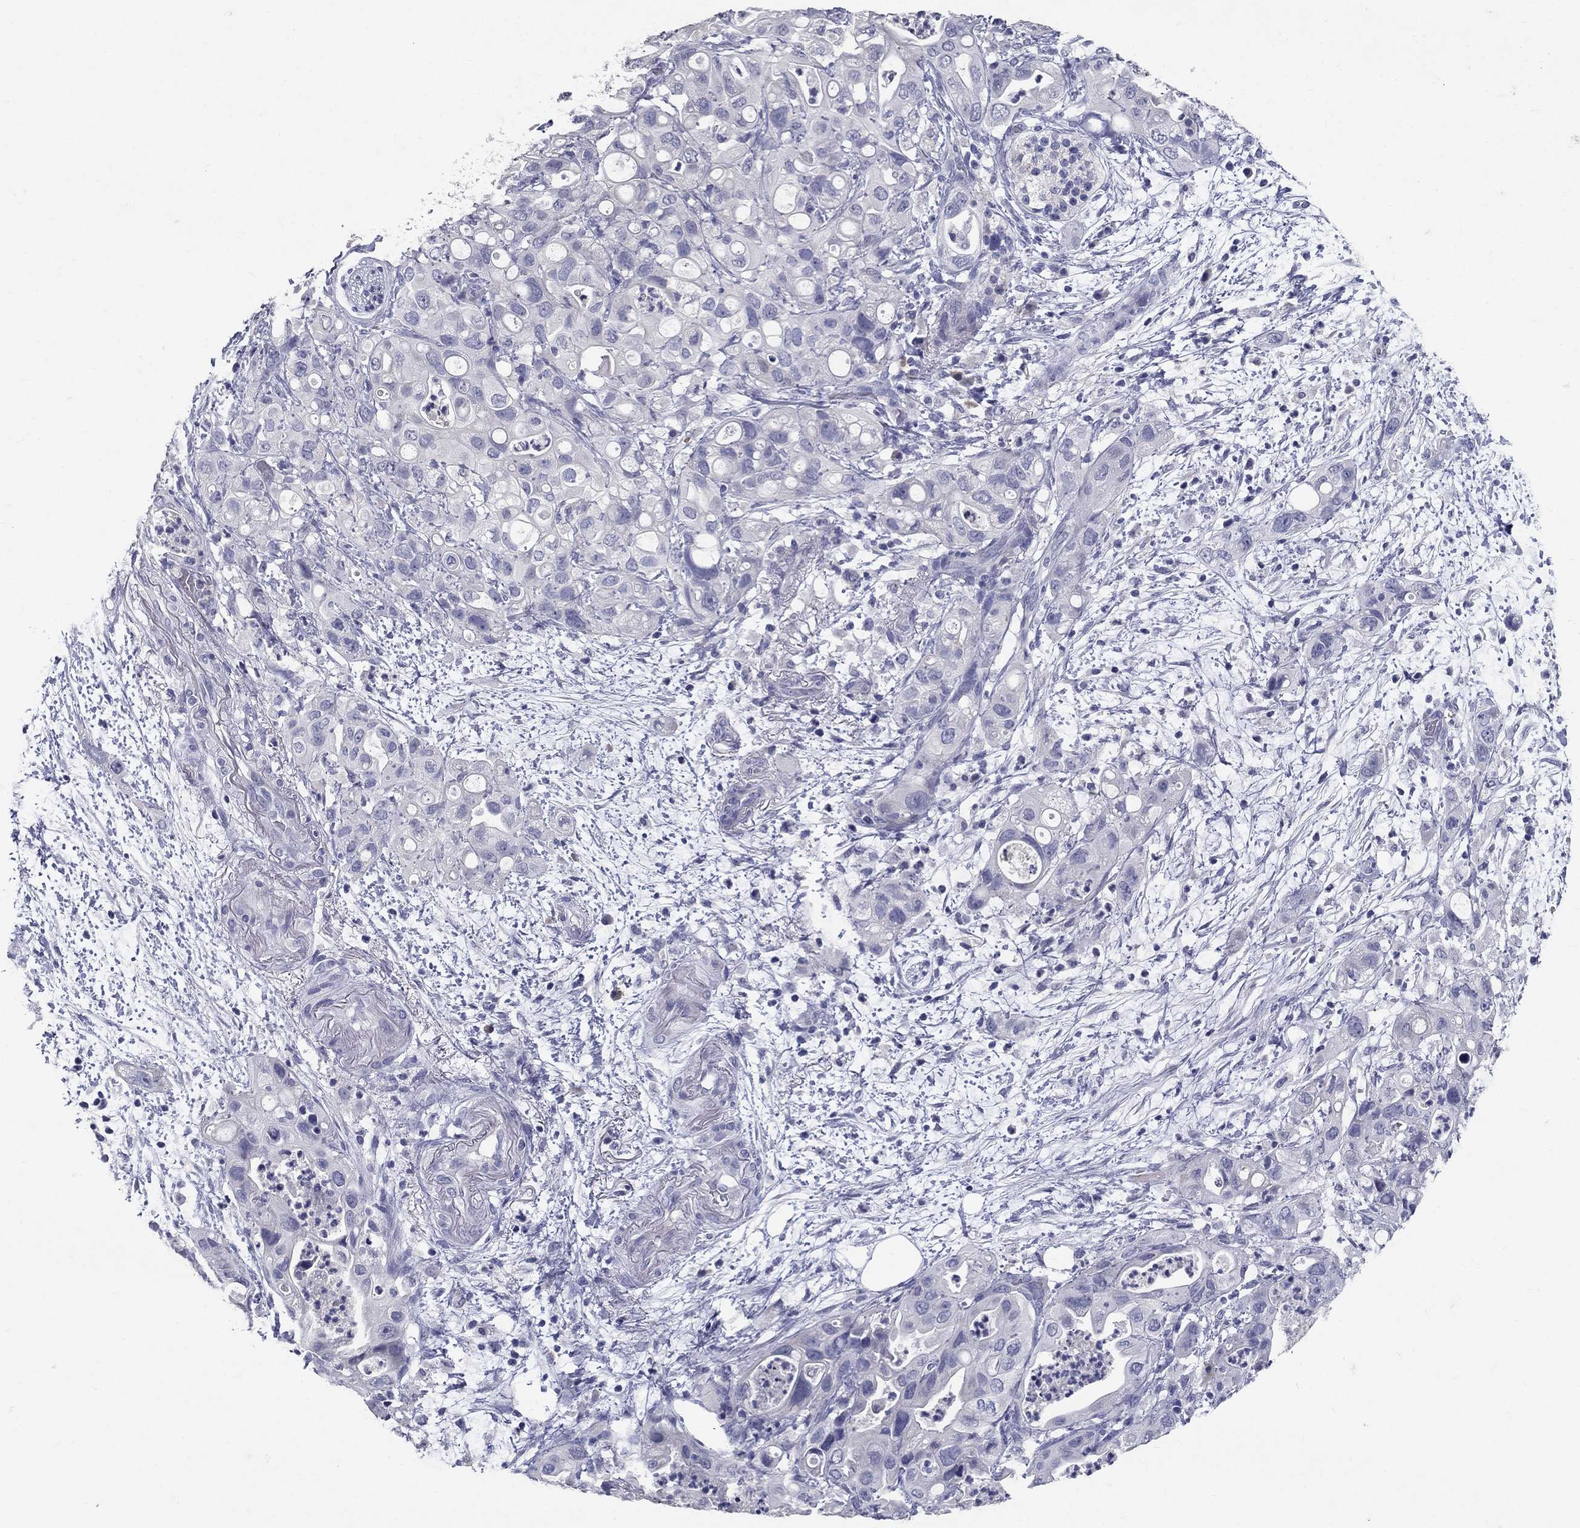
{"staining": {"intensity": "negative", "quantity": "none", "location": "none"}, "tissue": "pancreatic cancer", "cell_type": "Tumor cells", "image_type": "cancer", "snomed": [{"axis": "morphology", "description": "Adenocarcinoma, NOS"}, {"axis": "topography", "description": "Pancreas"}], "caption": "There is no significant expression in tumor cells of pancreatic cancer (adenocarcinoma).", "gene": "POMC", "patient": {"sex": "female", "age": 72}}